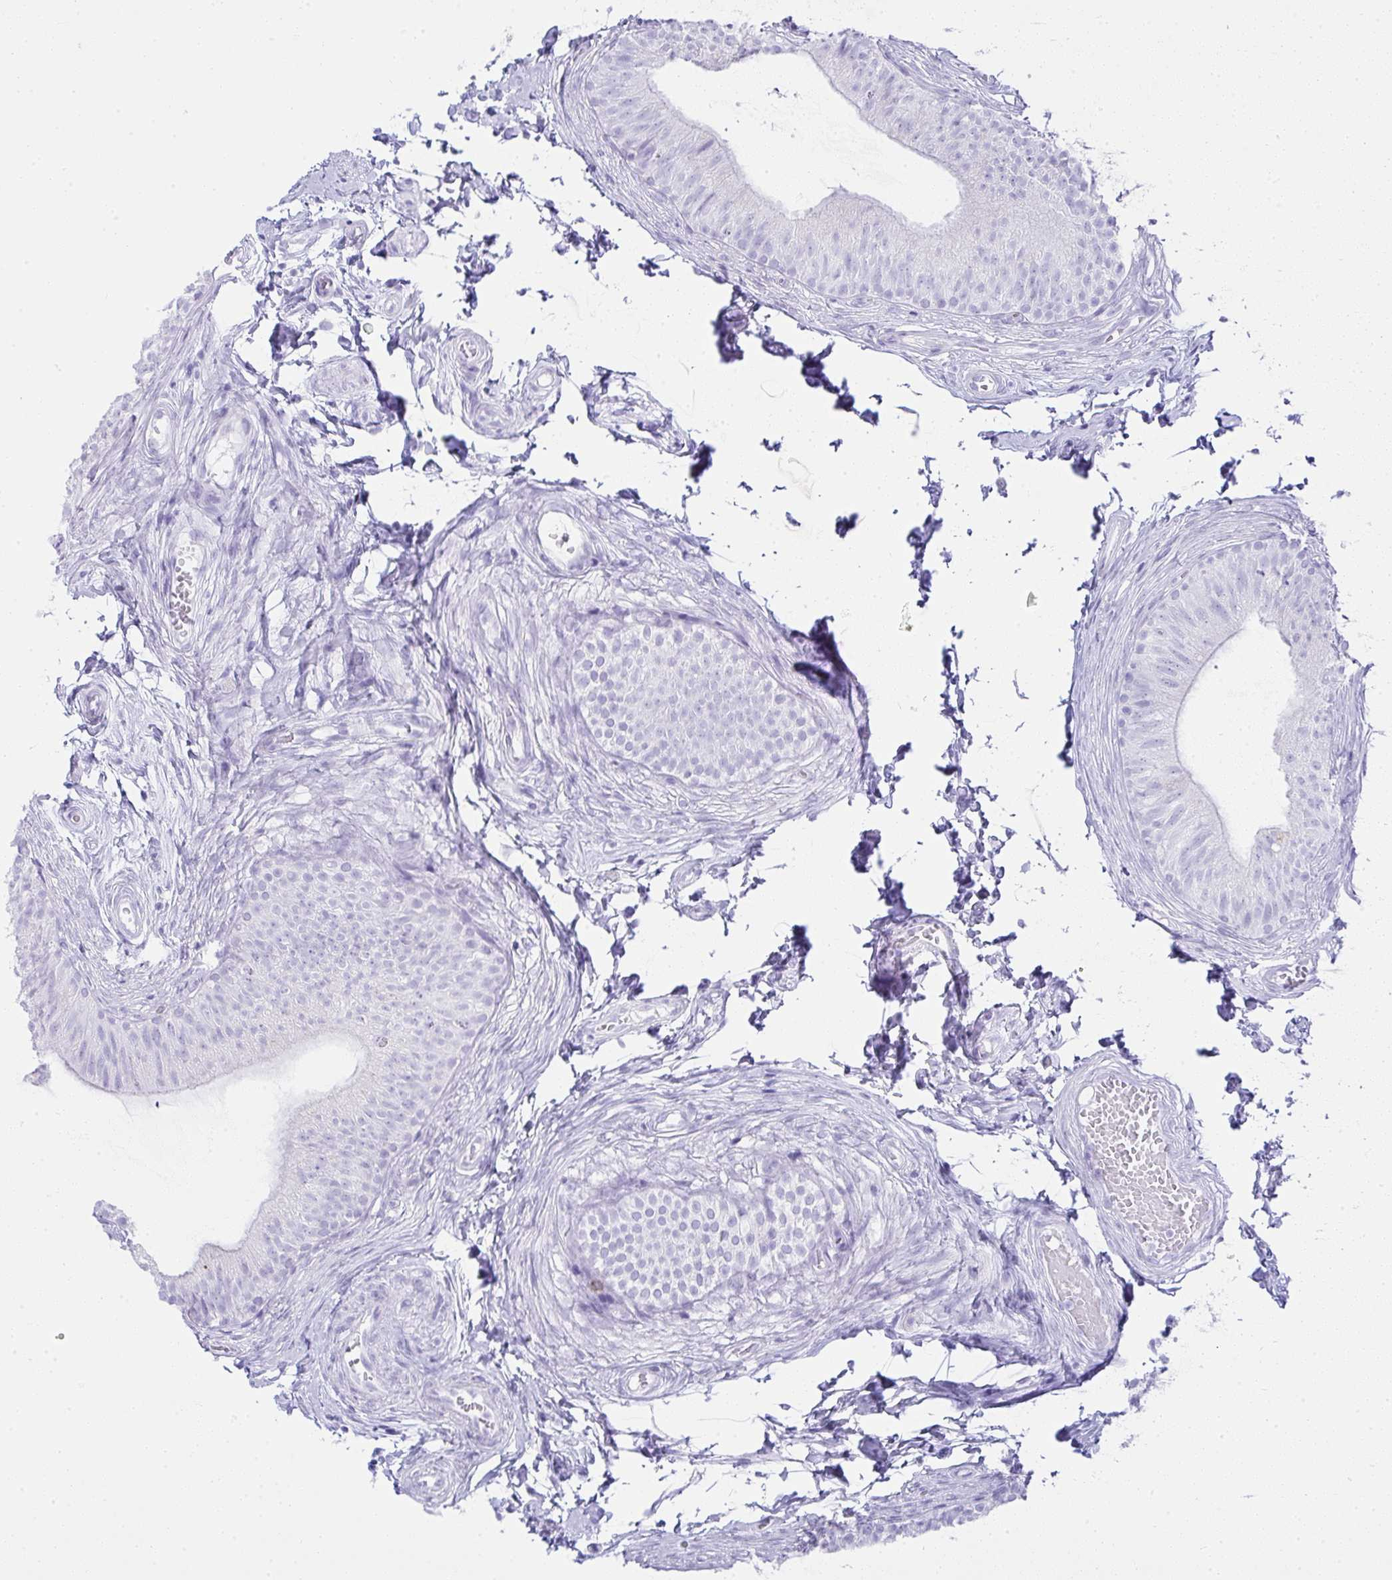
{"staining": {"intensity": "negative", "quantity": "none", "location": "none"}, "tissue": "epididymis", "cell_type": "Glandular cells", "image_type": "normal", "snomed": [{"axis": "morphology", "description": "Normal tissue, NOS"}, {"axis": "topography", "description": "Epididymis, spermatic cord, NOS"}, {"axis": "topography", "description": "Epididymis"}, {"axis": "topography", "description": "Peripheral nerve tissue"}], "caption": "Normal epididymis was stained to show a protein in brown. There is no significant positivity in glandular cells. (DAB (3,3'-diaminobenzidine) immunohistochemistry (IHC) with hematoxylin counter stain).", "gene": "CDADC1", "patient": {"sex": "male", "age": 29}}